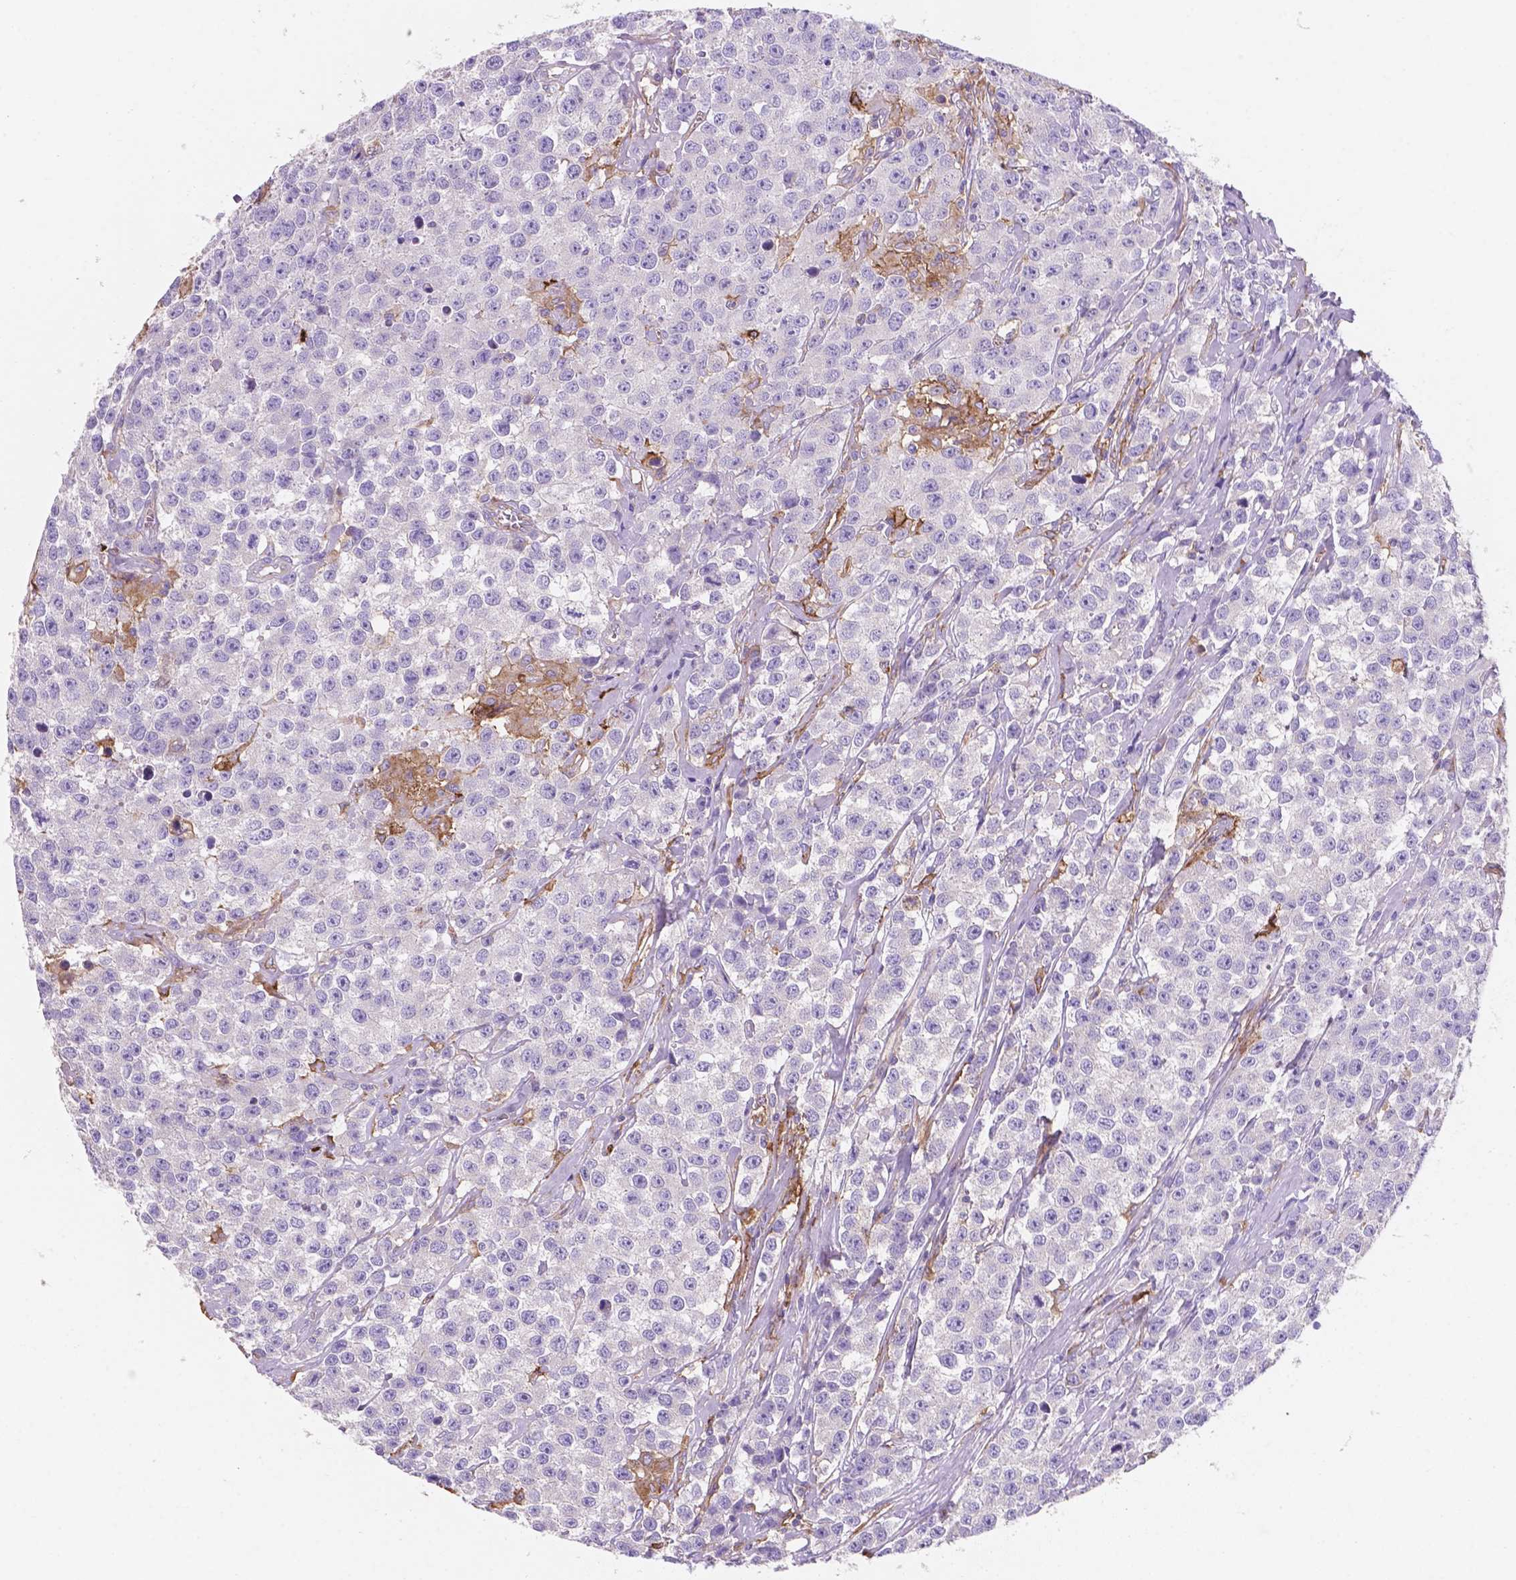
{"staining": {"intensity": "negative", "quantity": "none", "location": "none"}, "tissue": "testis cancer", "cell_type": "Tumor cells", "image_type": "cancer", "snomed": [{"axis": "morphology", "description": "Seminoma, NOS"}, {"axis": "topography", "description": "Testis"}], "caption": "Immunohistochemistry micrograph of neoplastic tissue: testis cancer stained with DAB shows no significant protein positivity in tumor cells.", "gene": "MKRN2OS", "patient": {"sex": "male", "age": 59}}